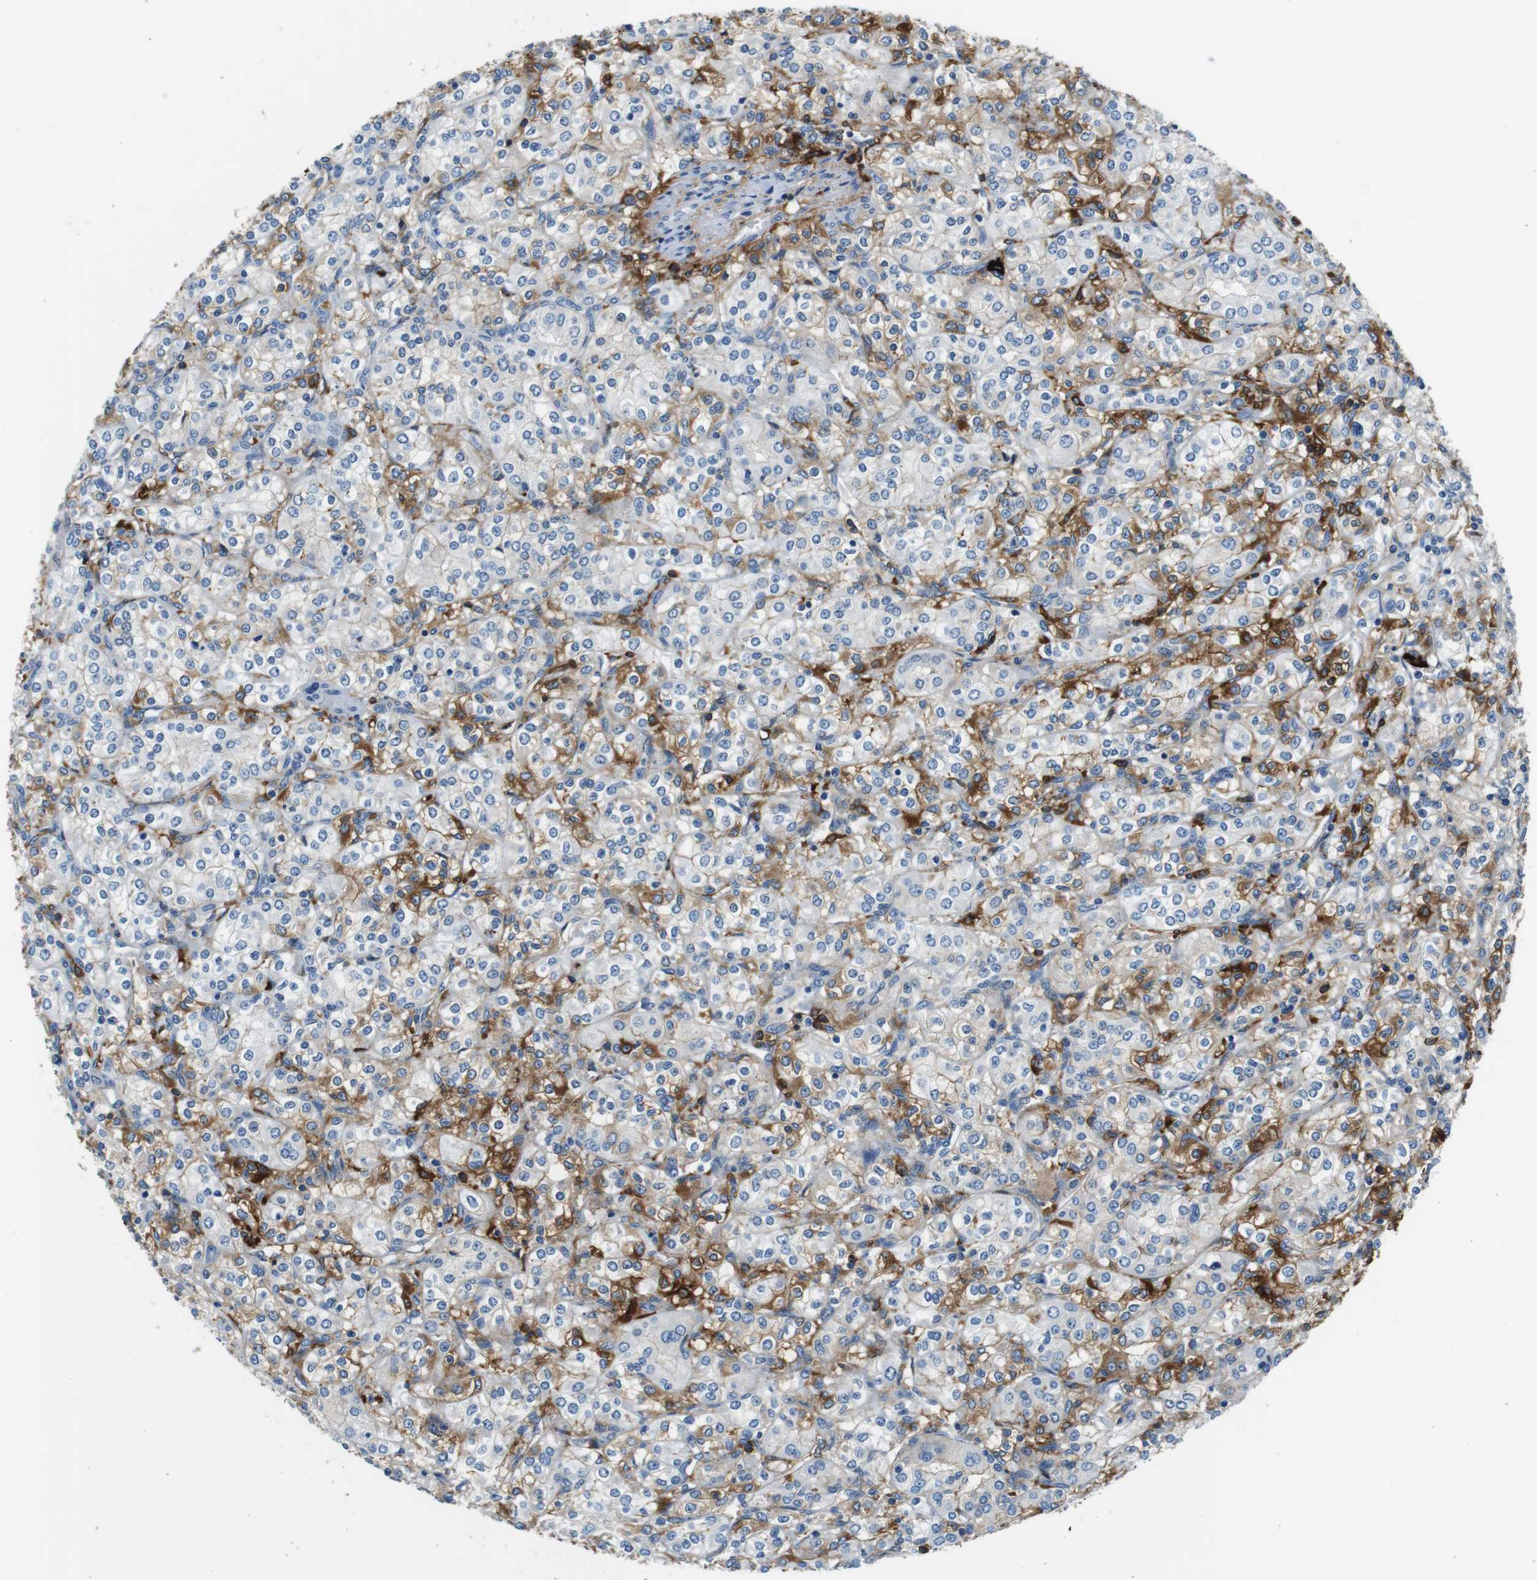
{"staining": {"intensity": "moderate", "quantity": "<25%", "location": "cytoplasmic/membranous"}, "tissue": "renal cancer", "cell_type": "Tumor cells", "image_type": "cancer", "snomed": [{"axis": "morphology", "description": "Adenocarcinoma, NOS"}, {"axis": "topography", "description": "Kidney"}], "caption": "High-power microscopy captured an immunohistochemistry (IHC) histopathology image of renal cancer, revealing moderate cytoplasmic/membranous positivity in approximately <25% of tumor cells. (DAB IHC with brightfield microscopy, high magnification).", "gene": "IGHD", "patient": {"sex": "male", "age": 77}}